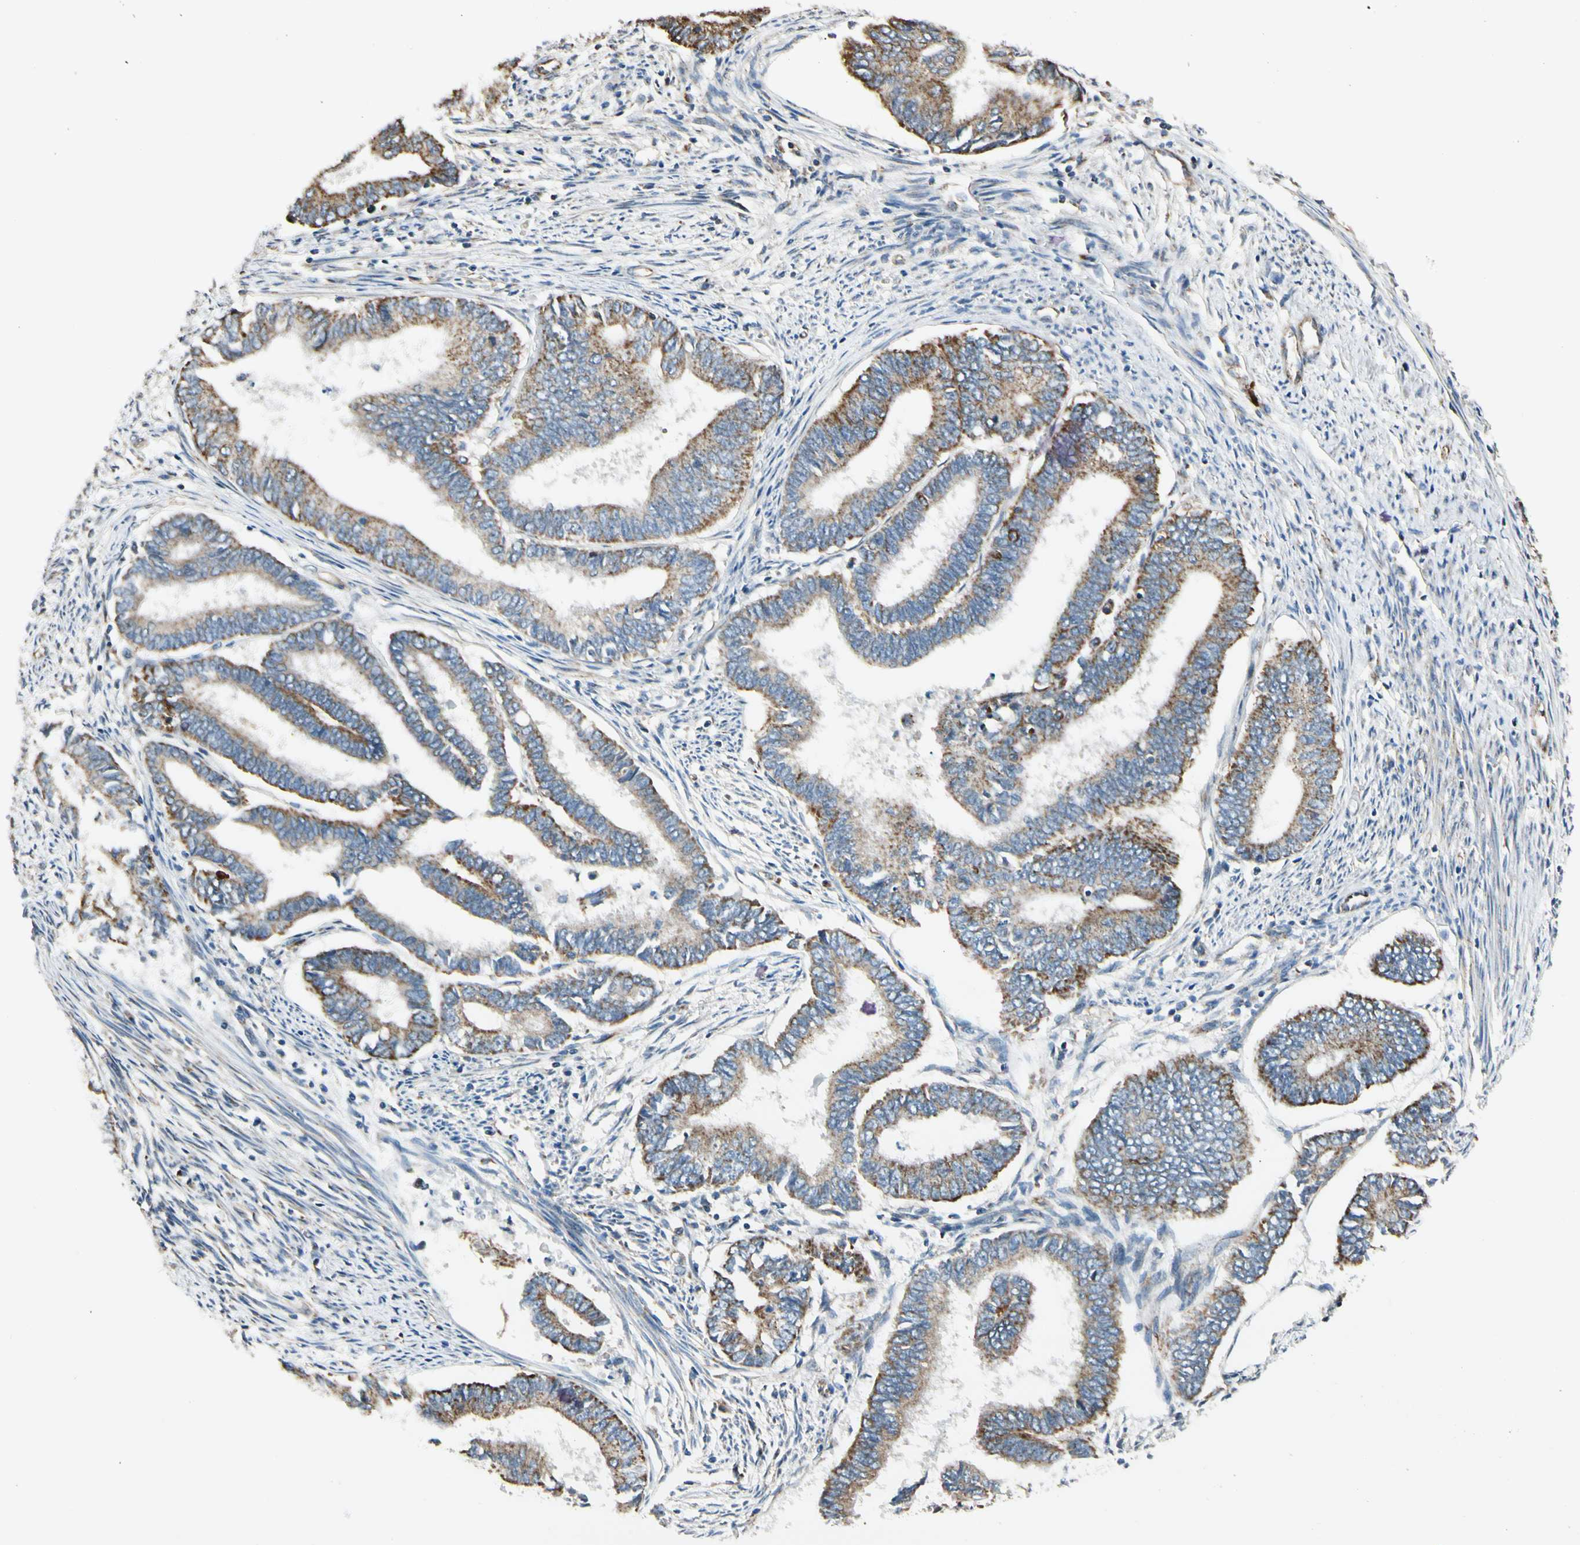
{"staining": {"intensity": "moderate", "quantity": "25%-75%", "location": "cytoplasmic/membranous"}, "tissue": "endometrial cancer", "cell_type": "Tumor cells", "image_type": "cancer", "snomed": [{"axis": "morphology", "description": "Adenocarcinoma, NOS"}, {"axis": "topography", "description": "Endometrium"}], "caption": "Endometrial cancer (adenocarcinoma) stained for a protein exhibits moderate cytoplasmic/membranous positivity in tumor cells.", "gene": "EPHB3", "patient": {"sex": "female", "age": 86}}